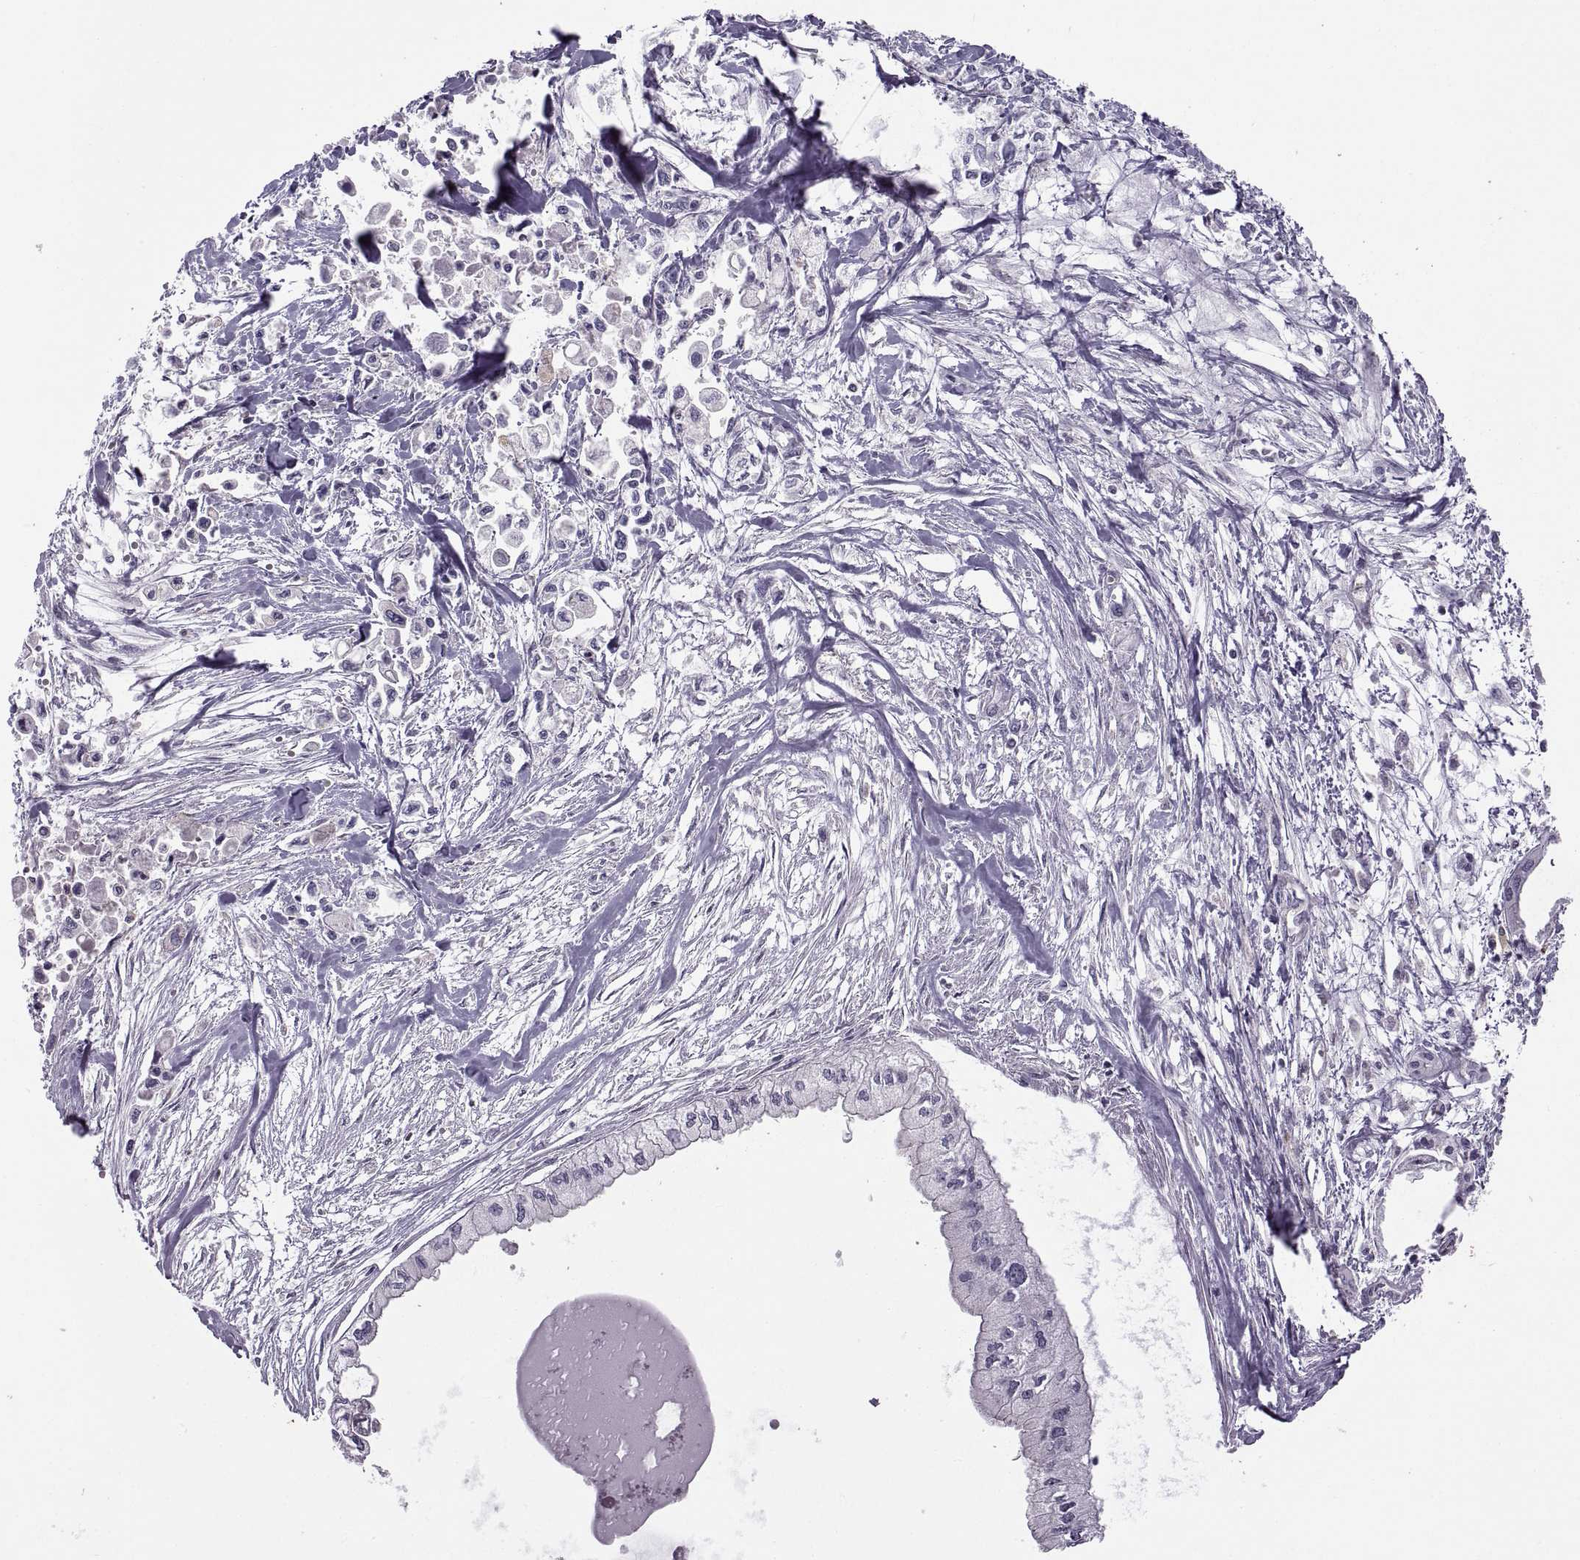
{"staining": {"intensity": "negative", "quantity": "none", "location": "none"}, "tissue": "pancreatic cancer", "cell_type": "Tumor cells", "image_type": "cancer", "snomed": [{"axis": "morphology", "description": "Adenocarcinoma, NOS"}, {"axis": "topography", "description": "Pancreas"}], "caption": "The photomicrograph reveals no staining of tumor cells in pancreatic adenocarcinoma. The staining was performed using DAB (3,3'-diaminobenzidine) to visualize the protein expression in brown, while the nuclei were stained in blue with hematoxylin (Magnification: 20x).", "gene": "RALB", "patient": {"sex": "female", "age": 61}}